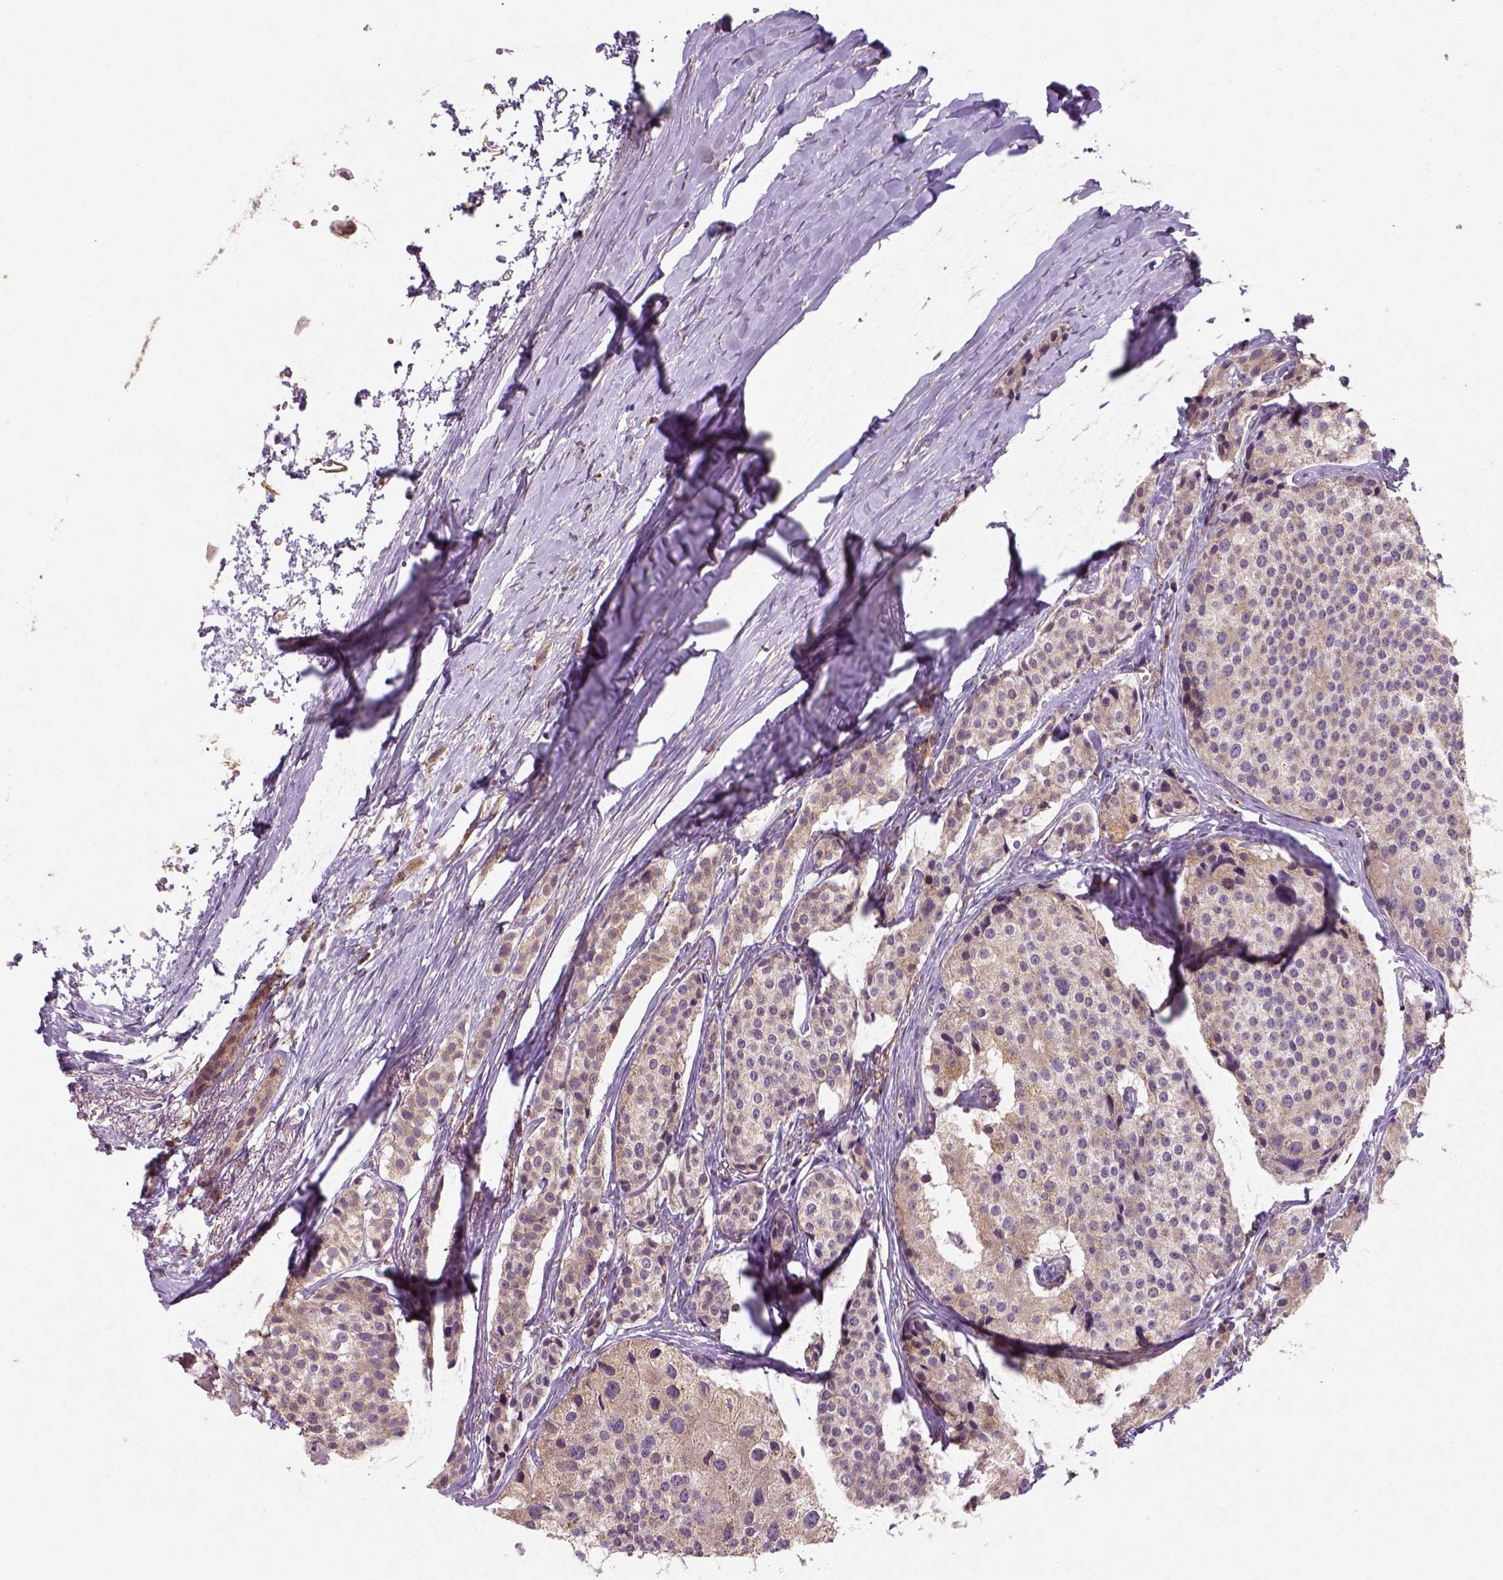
{"staining": {"intensity": "moderate", "quantity": "<25%", "location": "cytoplasmic/membranous"}, "tissue": "carcinoid", "cell_type": "Tumor cells", "image_type": "cancer", "snomed": [{"axis": "morphology", "description": "Carcinoid, malignant, NOS"}, {"axis": "topography", "description": "Small intestine"}], "caption": "DAB immunohistochemical staining of carcinoid displays moderate cytoplasmic/membranous protein positivity in approximately <25% of tumor cells.", "gene": "CAMKK1", "patient": {"sex": "female", "age": 65}}